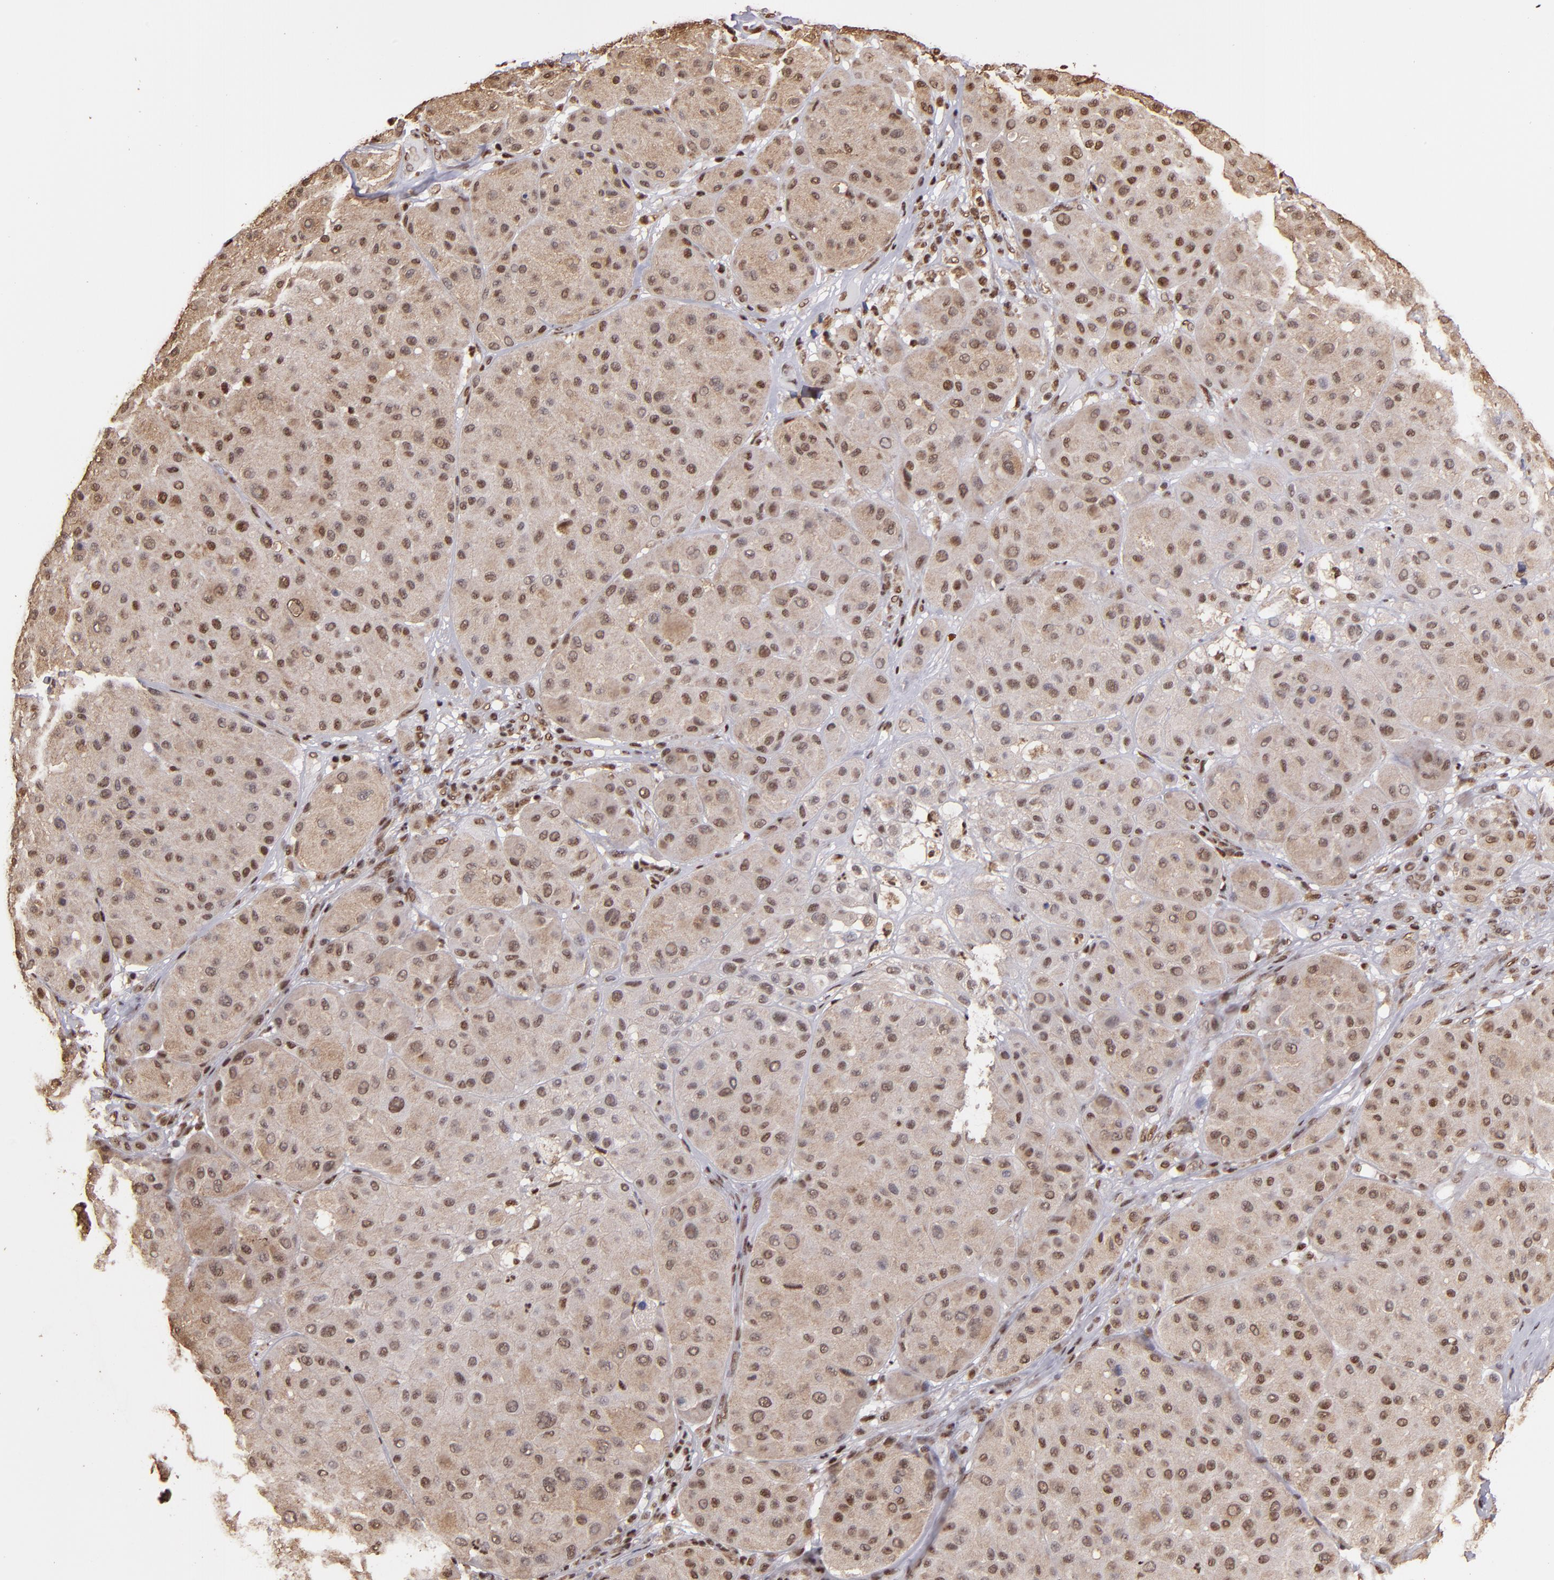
{"staining": {"intensity": "weak", "quantity": ">75%", "location": "cytoplasmic/membranous,nuclear"}, "tissue": "melanoma", "cell_type": "Tumor cells", "image_type": "cancer", "snomed": [{"axis": "morphology", "description": "Normal tissue, NOS"}, {"axis": "morphology", "description": "Malignant melanoma, Metastatic site"}, {"axis": "topography", "description": "Skin"}], "caption": "Immunohistochemistry staining of malignant melanoma (metastatic site), which demonstrates low levels of weak cytoplasmic/membranous and nuclear staining in approximately >75% of tumor cells indicating weak cytoplasmic/membranous and nuclear protein positivity. The staining was performed using DAB (3,3'-diaminobenzidine) (brown) for protein detection and nuclei were counterstained in hematoxylin (blue).", "gene": "SP1", "patient": {"sex": "male", "age": 41}}